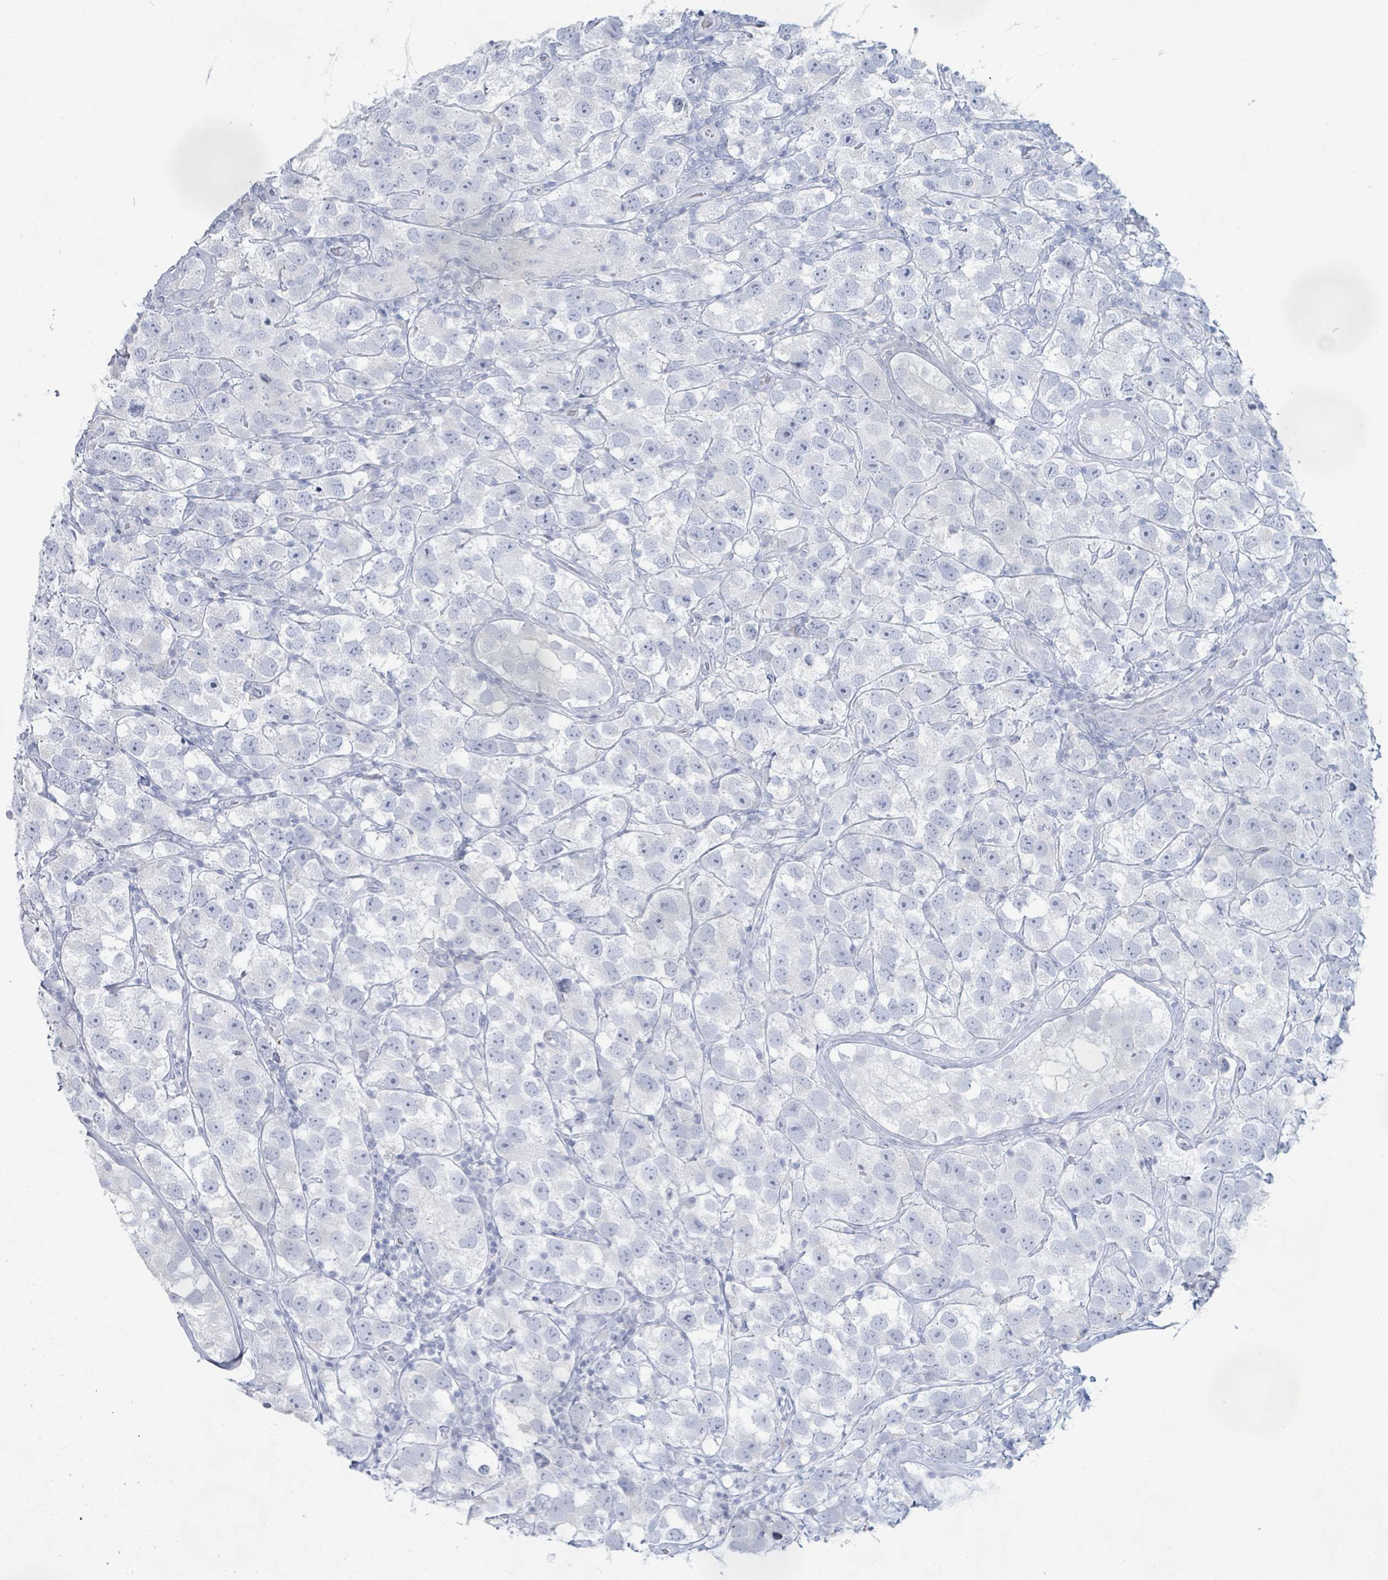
{"staining": {"intensity": "negative", "quantity": "none", "location": "none"}, "tissue": "testis cancer", "cell_type": "Tumor cells", "image_type": "cancer", "snomed": [{"axis": "morphology", "description": "Seminoma, NOS"}, {"axis": "topography", "description": "Testis"}], "caption": "Immunohistochemistry (IHC) of human seminoma (testis) exhibits no expression in tumor cells.", "gene": "PGA3", "patient": {"sex": "male", "age": 26}}